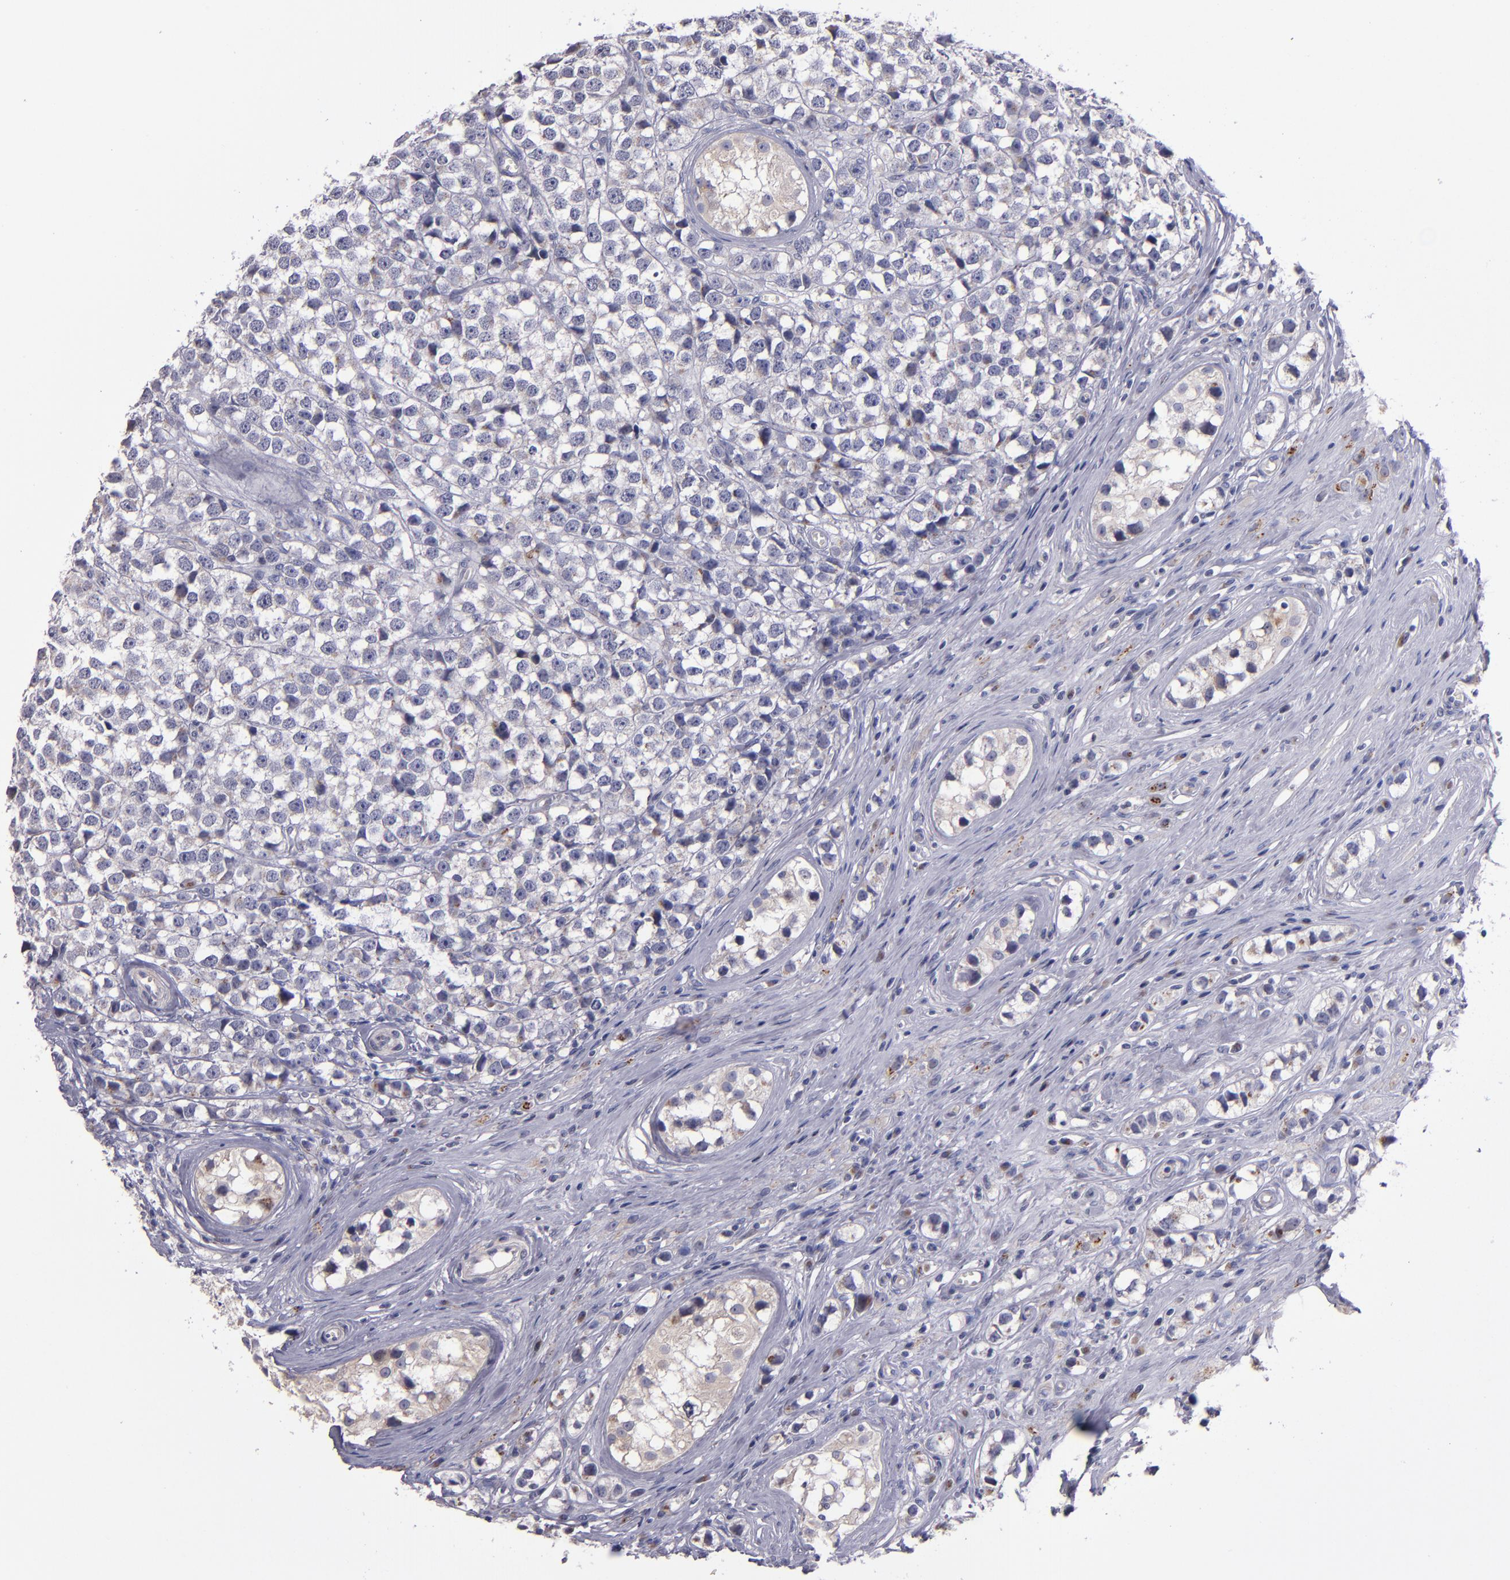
{"staining": {"intensity": "weak", "quantity": "25%-75%", "location": "cytoplasmic/membranous"}, "tissue": "testis cancer", "cell_type": "Tumor cells", "image_type": "cancer", "snomed": [{"axis": "morphology", "description": "Seminoma, NOS"}, {"axis": "topography", "description": "Testis"}], "caption": "Testis cancer was stained to show a protein in brown. There is low levels of weak cytoplasmic/membranous staining in approximately 25%-75% of tumor cells.", "gene": "RAB41", "patient": {"sex": "male", "age": 25}}